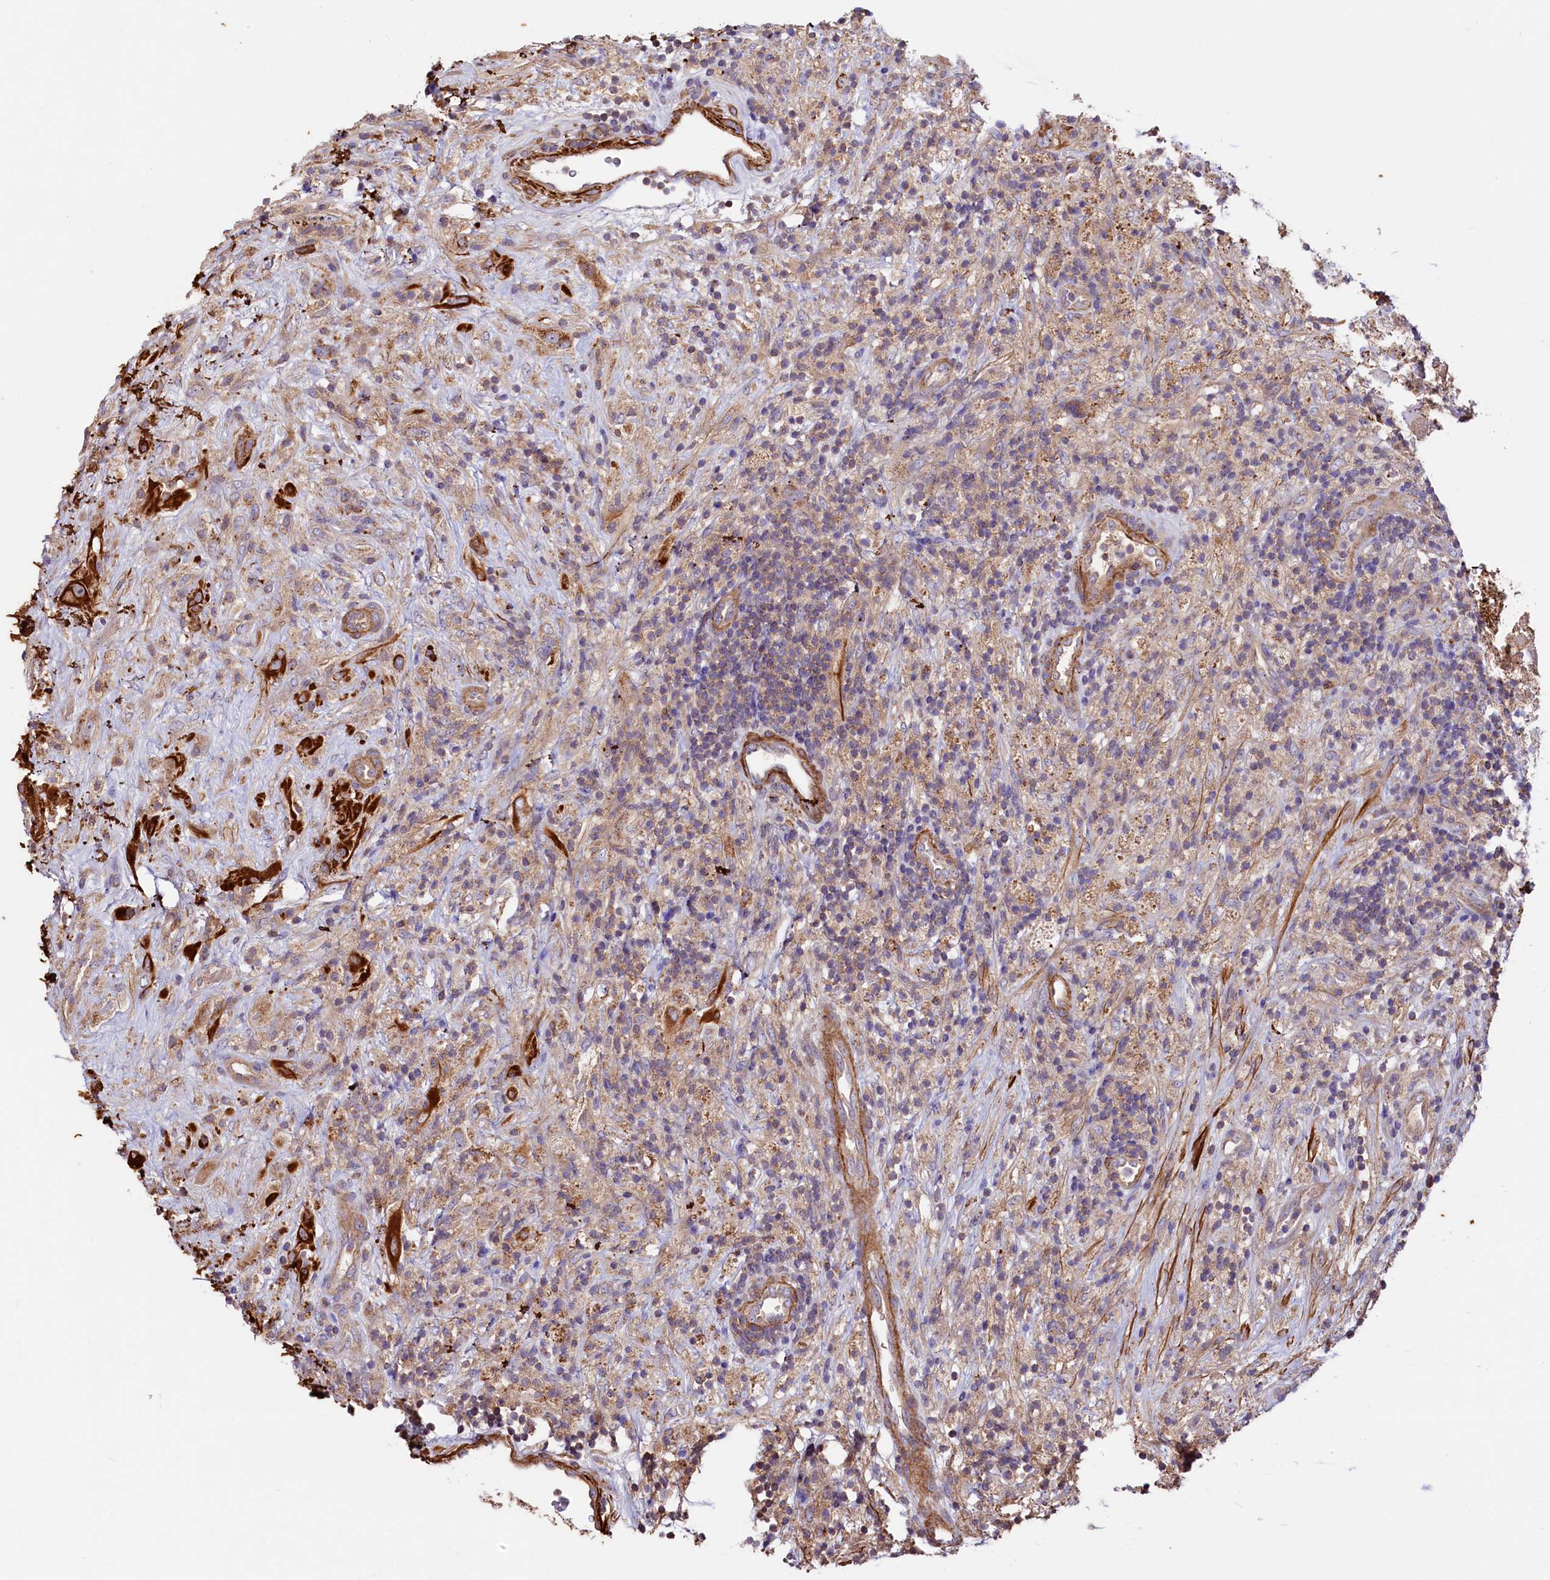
{"staining": {"intensity": "weak", "quantity": "25%-75%", "location": "cytoplasmic/membranous"}, "tissue": "glioma", "cell_type": "Tumor cells", "image_type": "cancer", "snomed": [{"axis": "morphology", "description": "Glioma, malignant, High grade"}, {"axis": "topography", "description": "Brain"}], "caption": "A low amount of weak cytoplasmic/membranous expression is appreciated in approximately 25%-75% of tumor cells in glioma tissue. Immunohistochemistry stains the protein in brown and the nuclei are stained blue.", "gene": "CIAO3", "patient": {"sex": "male", "age": 69}}